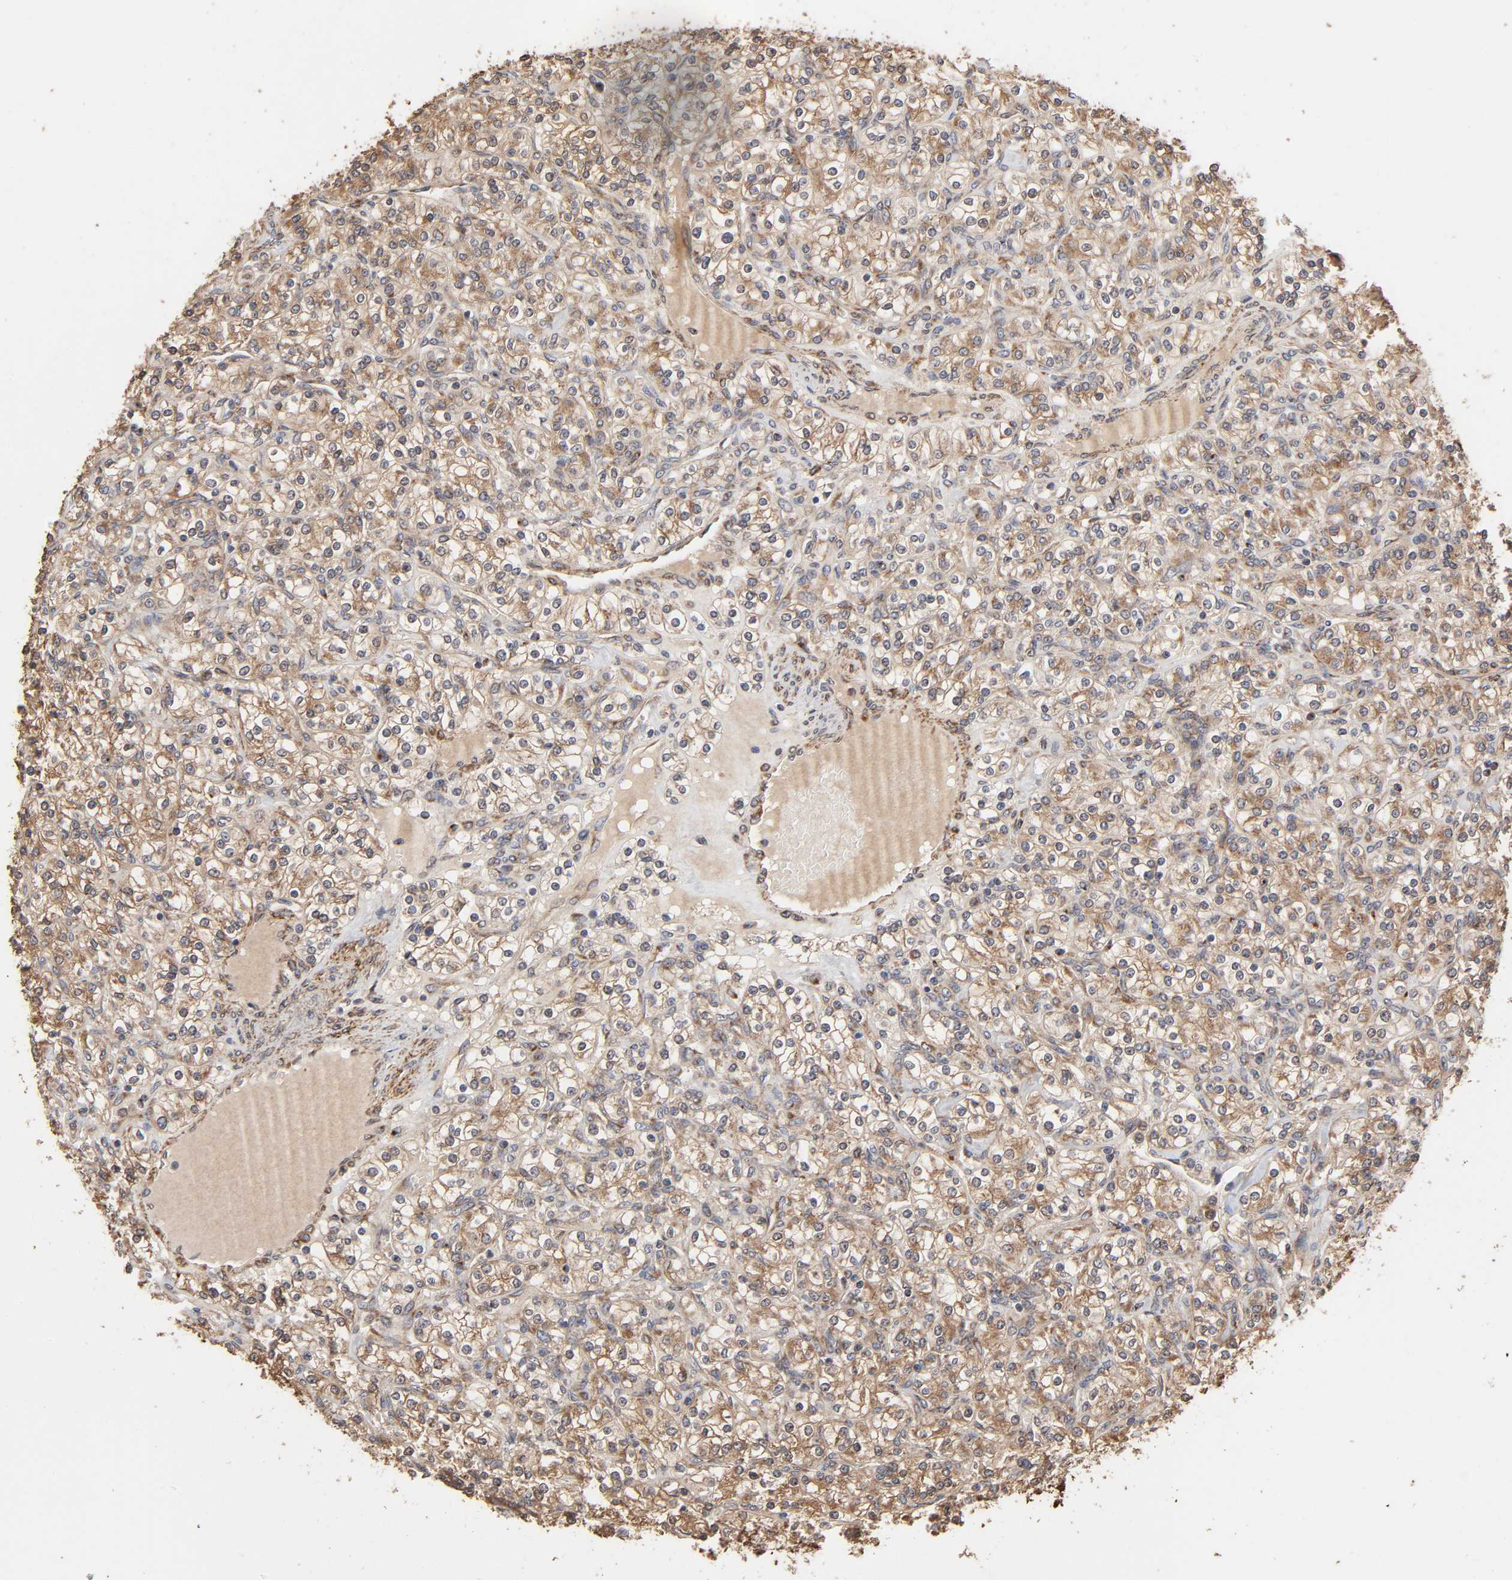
{"staining": {"intensity": "moderate", "quantity": ">75%", "location": "cytoplasmic/membranous"}, "tissue": "renal cancer", "cell_type": "Tumor cells", "image_type": "cancer", "snomed": [{"axis": "morphology", "description": "Adenocarcinoma, NOS"}, {"axis": "topography", "description": "Kidney"}], "caption": "IHC photomicrograph of renal cancer (adenocarcinoma) stained for a protein (brown), which shows medium levels of moderate cytoplasmic/membranous staining in about >75% of tumor cells.", "gene": "GNPTG", "patient": {"sex": "male", "age": 77}}